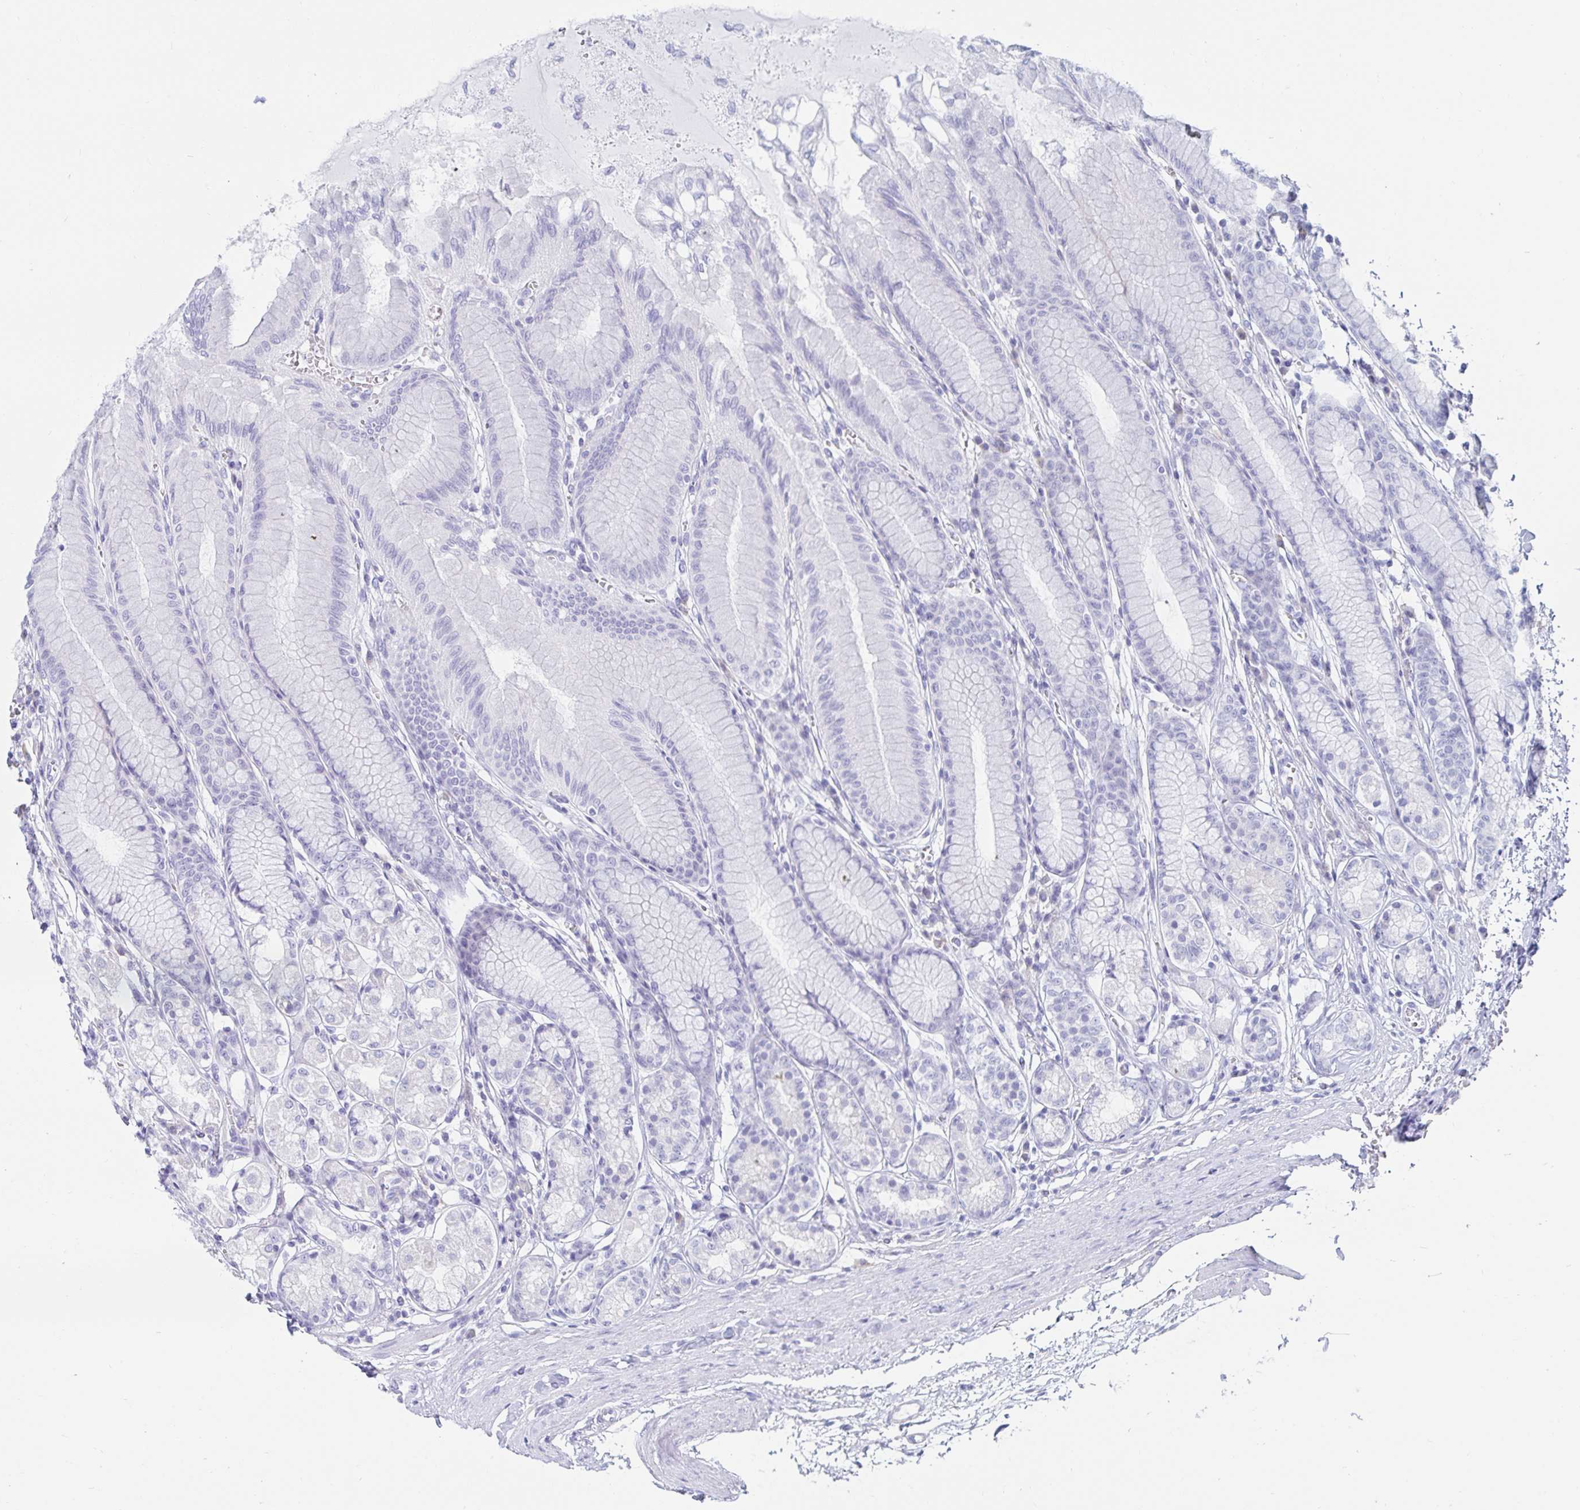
{"staining": {"intensity": "negative", "quantity": "none", "location": "none"}, "tissue": "stomach", "cell_type": "Glandular cells", "image_type": "normal", "snomed": [{"axis": "morphology", "description": "Normal tissue, NOS"}, {"axis": "topography", "description": "Stomach"}, {"axis": "topography", "description": "Stomach, lower"}], "caption": "This micrograph is of normal stomach stained with immunohistochemistry to label a protein in brown with the nuclei are counter-stained blue. There is no staining in glandular cells.", "gene": "C4orf17", "patient": {"sex": "male", "age": 76}}